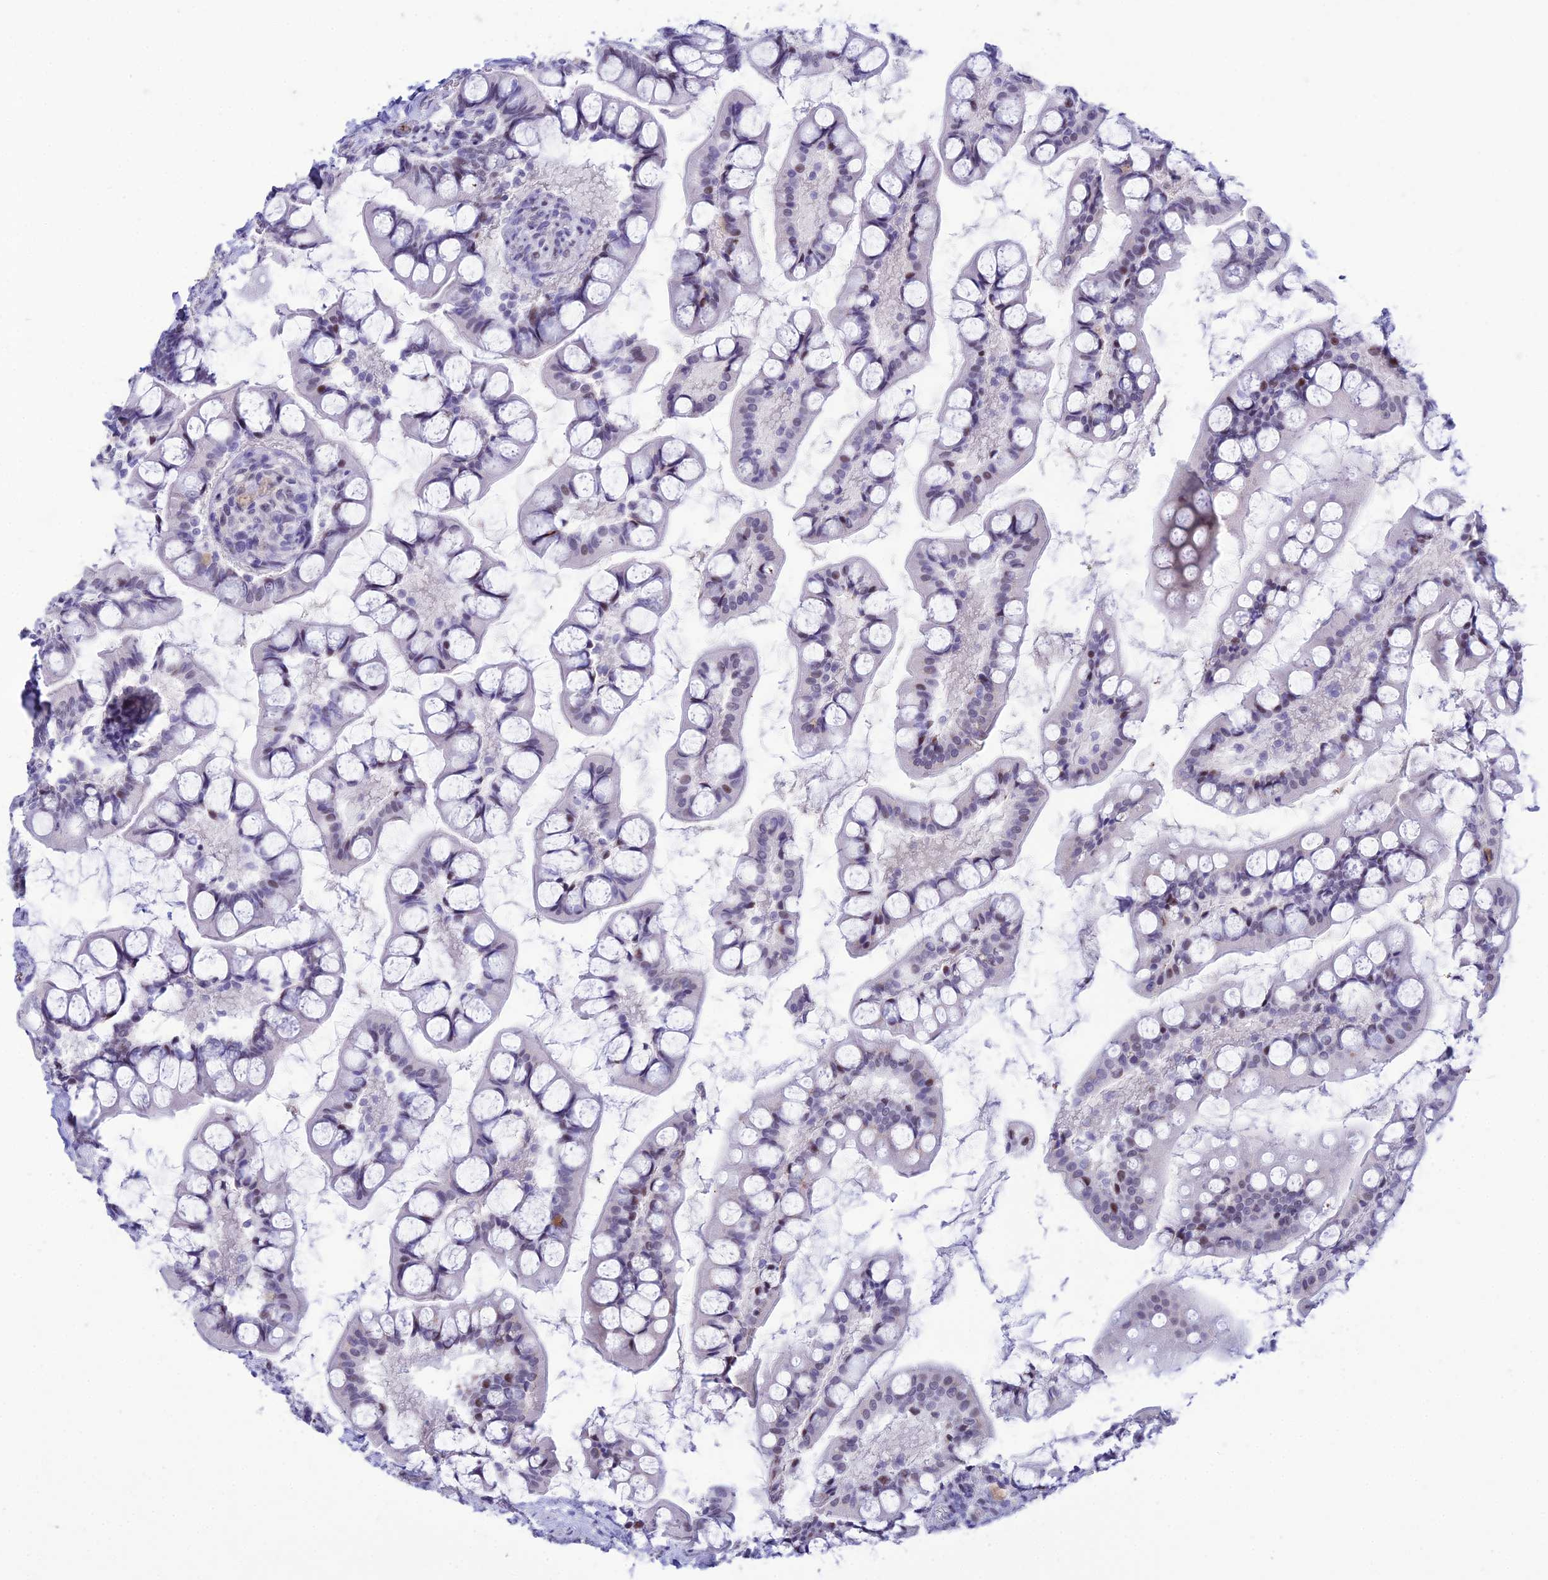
{"staining": {"intensity": "negative", "quantity": "none", "location": "none"}, "tissue": "small intestine", "cell_type": "Glandular cells", "image_type": "normal", "snomed": [{"axis": "morphology", "description": "Normal tissue, NOS"}, {"axis": "topography", "description": "Small intestine"}], "caption": "This is an immunohistochemistry image of benign human small intestine. There is no positivity in glandular cells.", "gene": "MFSD2B", "patient": {"sex": "male", "age": 52}}